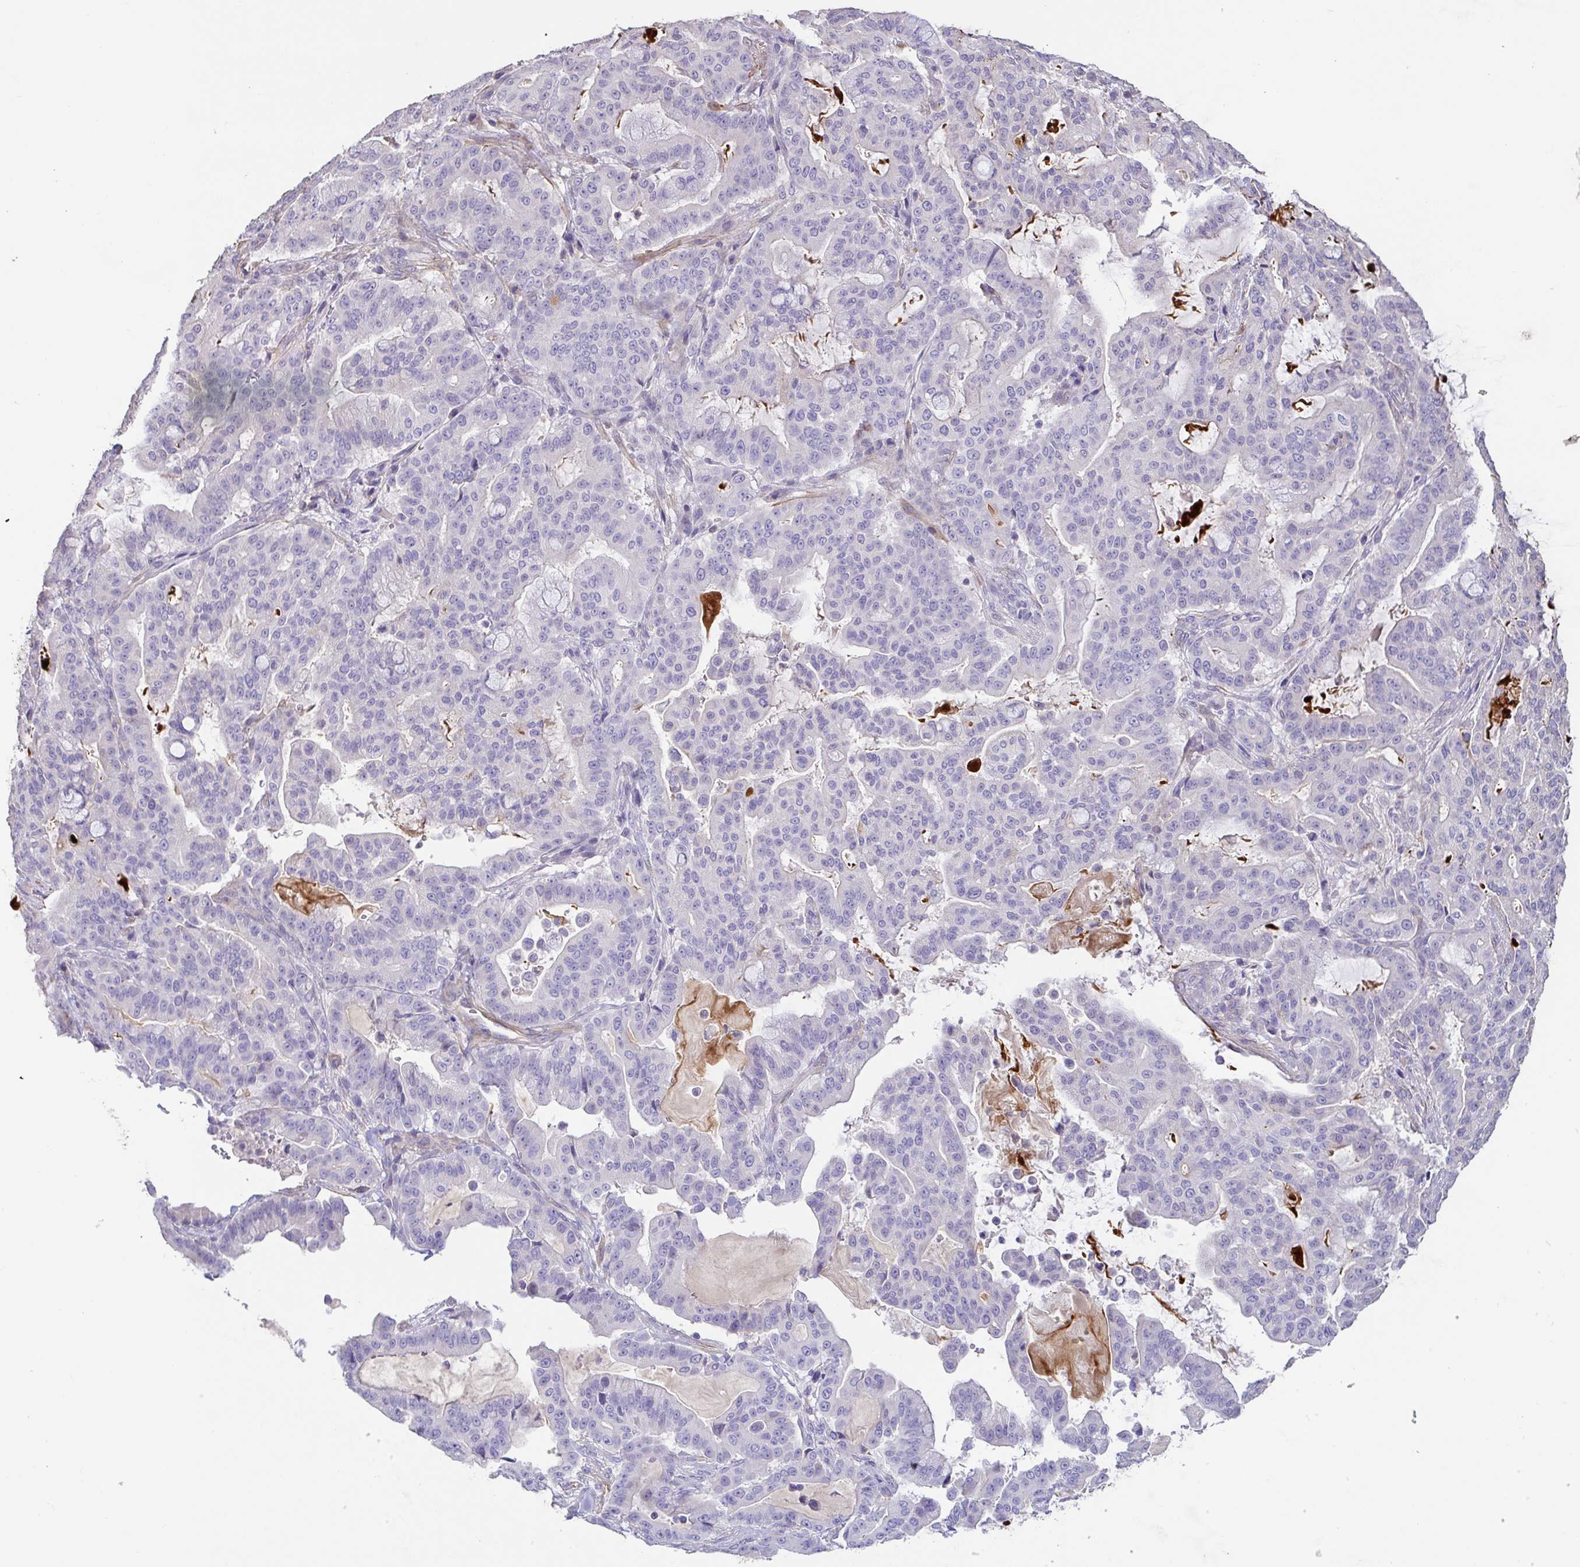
{"staining": {"intensity": "negative", "quantity": "none", "location": "none"}, "tissue": "pancreatic cancer", "cell_type": "Tumor cells", "image_type": "cancer", "snomed": [{"axis": "morphology", "description": "Adenocarcinoma, NOS"}, {"axis": "topography", "description": "Pancreas"}], "caption": "IHC of human adenocarcinoma (pancreatic) exhibits no positivity in tumor cells. The staining is performed using DAB (3,3'-diaminobenzidine) brown chromogen with nuclei counter-stained in using hematoxylin.", "gene": "PYGM", "patient": {"sex": "male", "age": 63}}